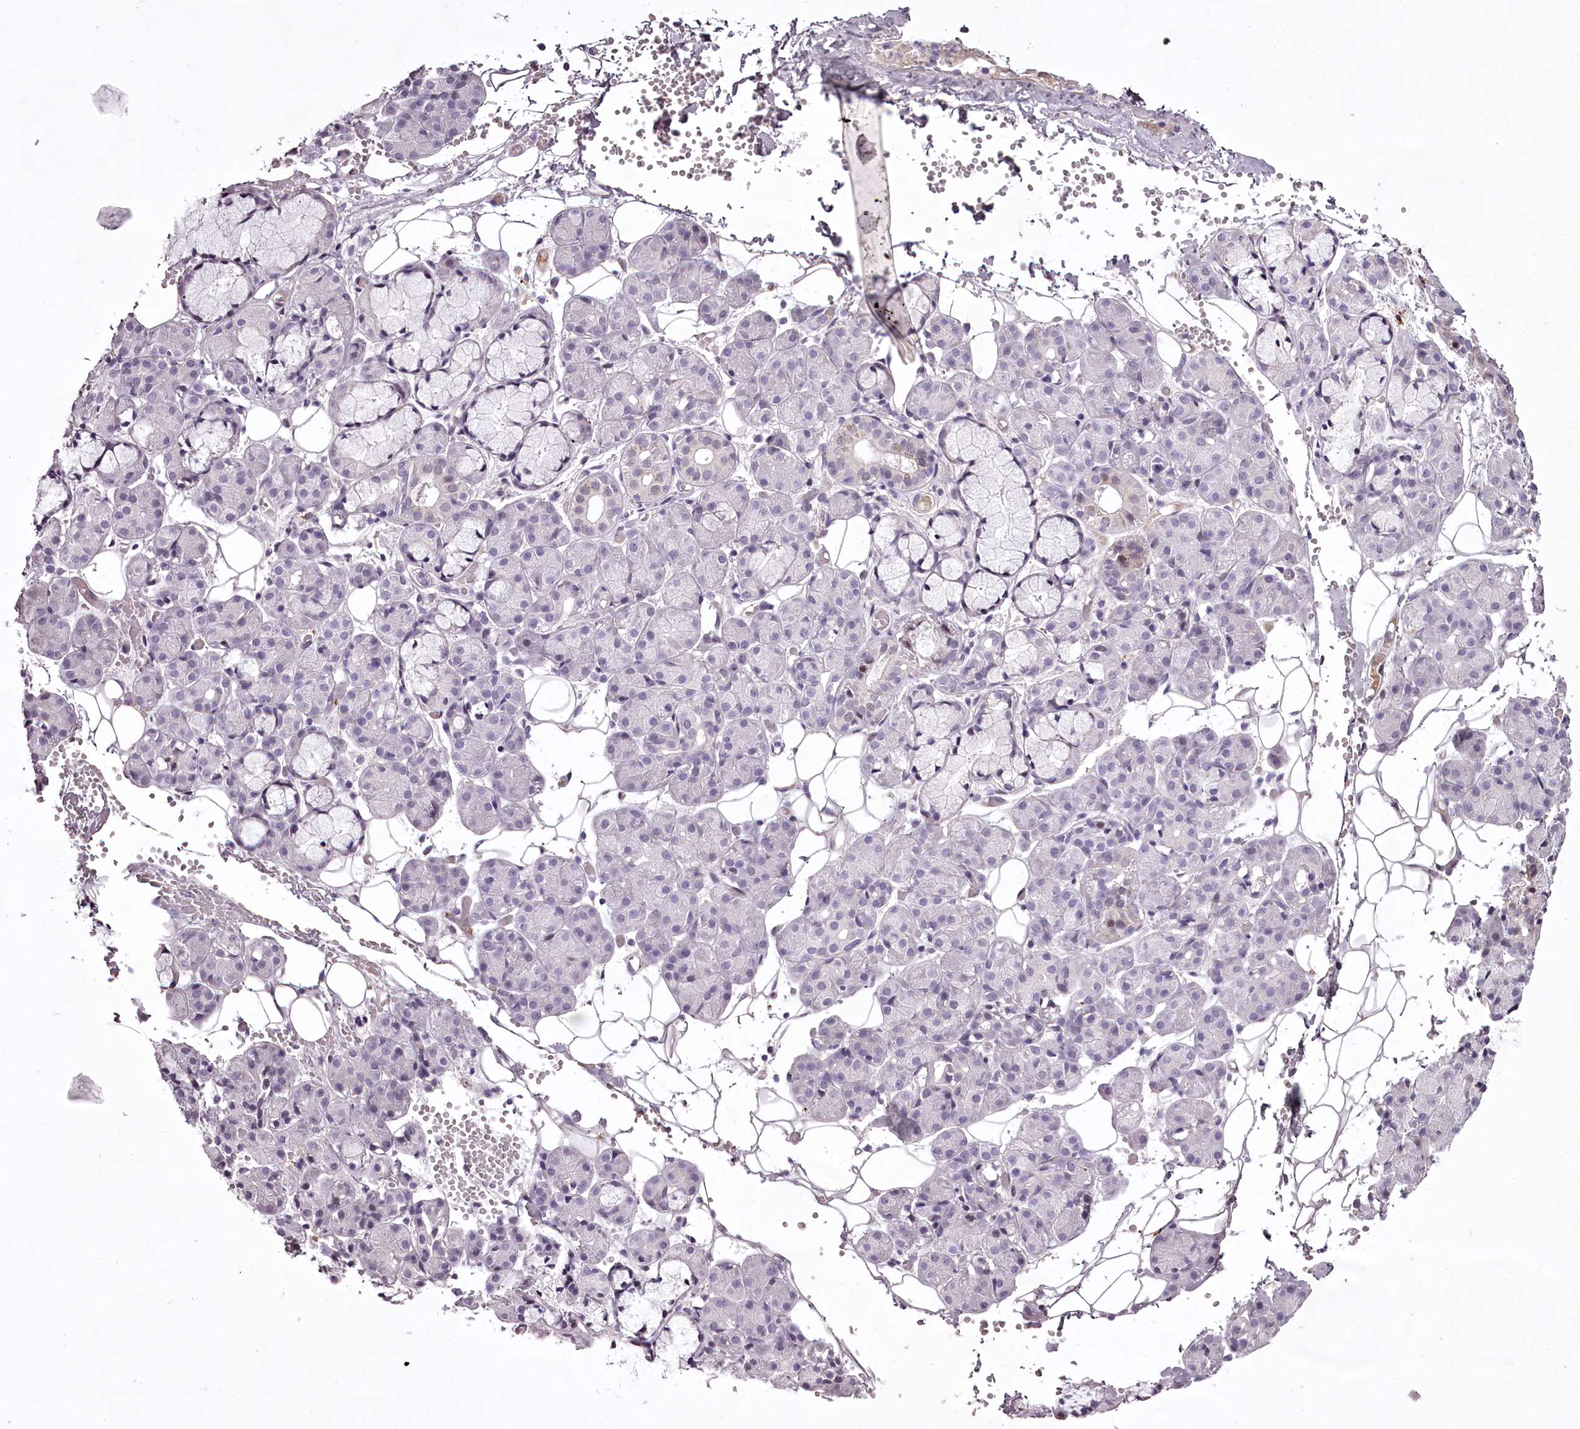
{"staining": {"intensity": "negative", "quantity": "none", "location": "none"}, "tissue": "salivary gland", "cell_type": "Glandular cells", "image_type": "normal", "snomed": [{"axis": "morphology", "description": "Normal tissue, NOS"}, {"axis": "topography", "description": "Salivary gland"}], "caption": "This is a image of IHC staining of normal salivary gland, which shows no expression in glandular cells. The staining is performed using DAB (3,3'-diaminobenzidine) brown chromogen with nuclei counter-stained in using hematoxylin.", "gene": "C1orf56", "patient": {"sex": "male", "age": 63}}